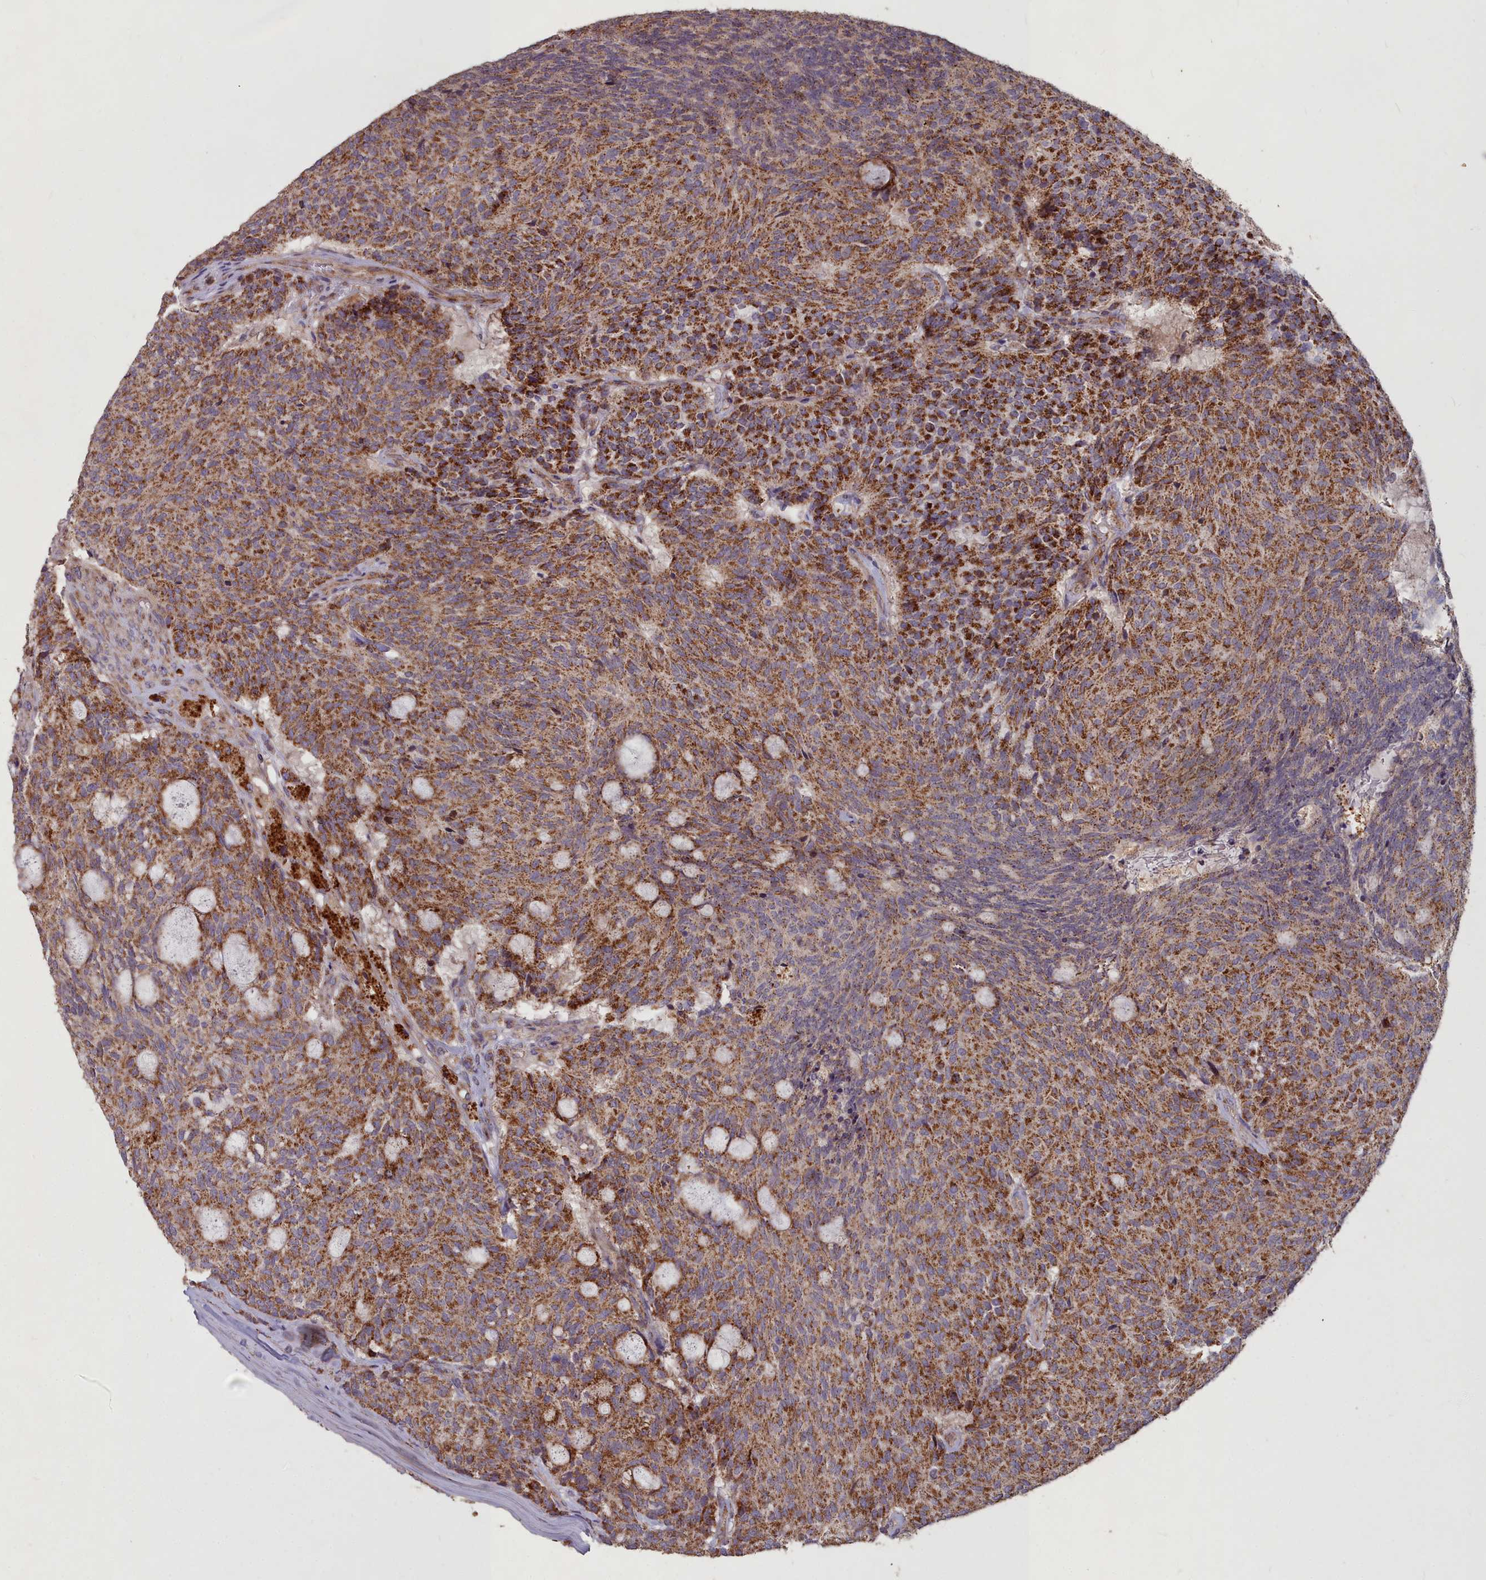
{"staining": {"intensity": "strong", "quantity": ">75%", "location": "cytoplasmic/membranous"}, "tissue": "carcinoid", "cell_type": "Tumor cells", "image_type": "cancer", "snomed": [{"axis": "morphology", "description": "Carcinoid, malignant, NOS"}, {"axis": "topography", "description": "Pancreas"}], "caption": "An IHC histopathology image of neoplastic tissue is shown. Protein staining in brown shows strong cytoplasmic/membranous positivity in carcinoid within tumor cells. Using DAB (brown) and hematoxylin (blue) stains, captured at high magnification using brightfield microscopy.", "gene": "COX11", "patient": {"sex": "female", "age": 54}}